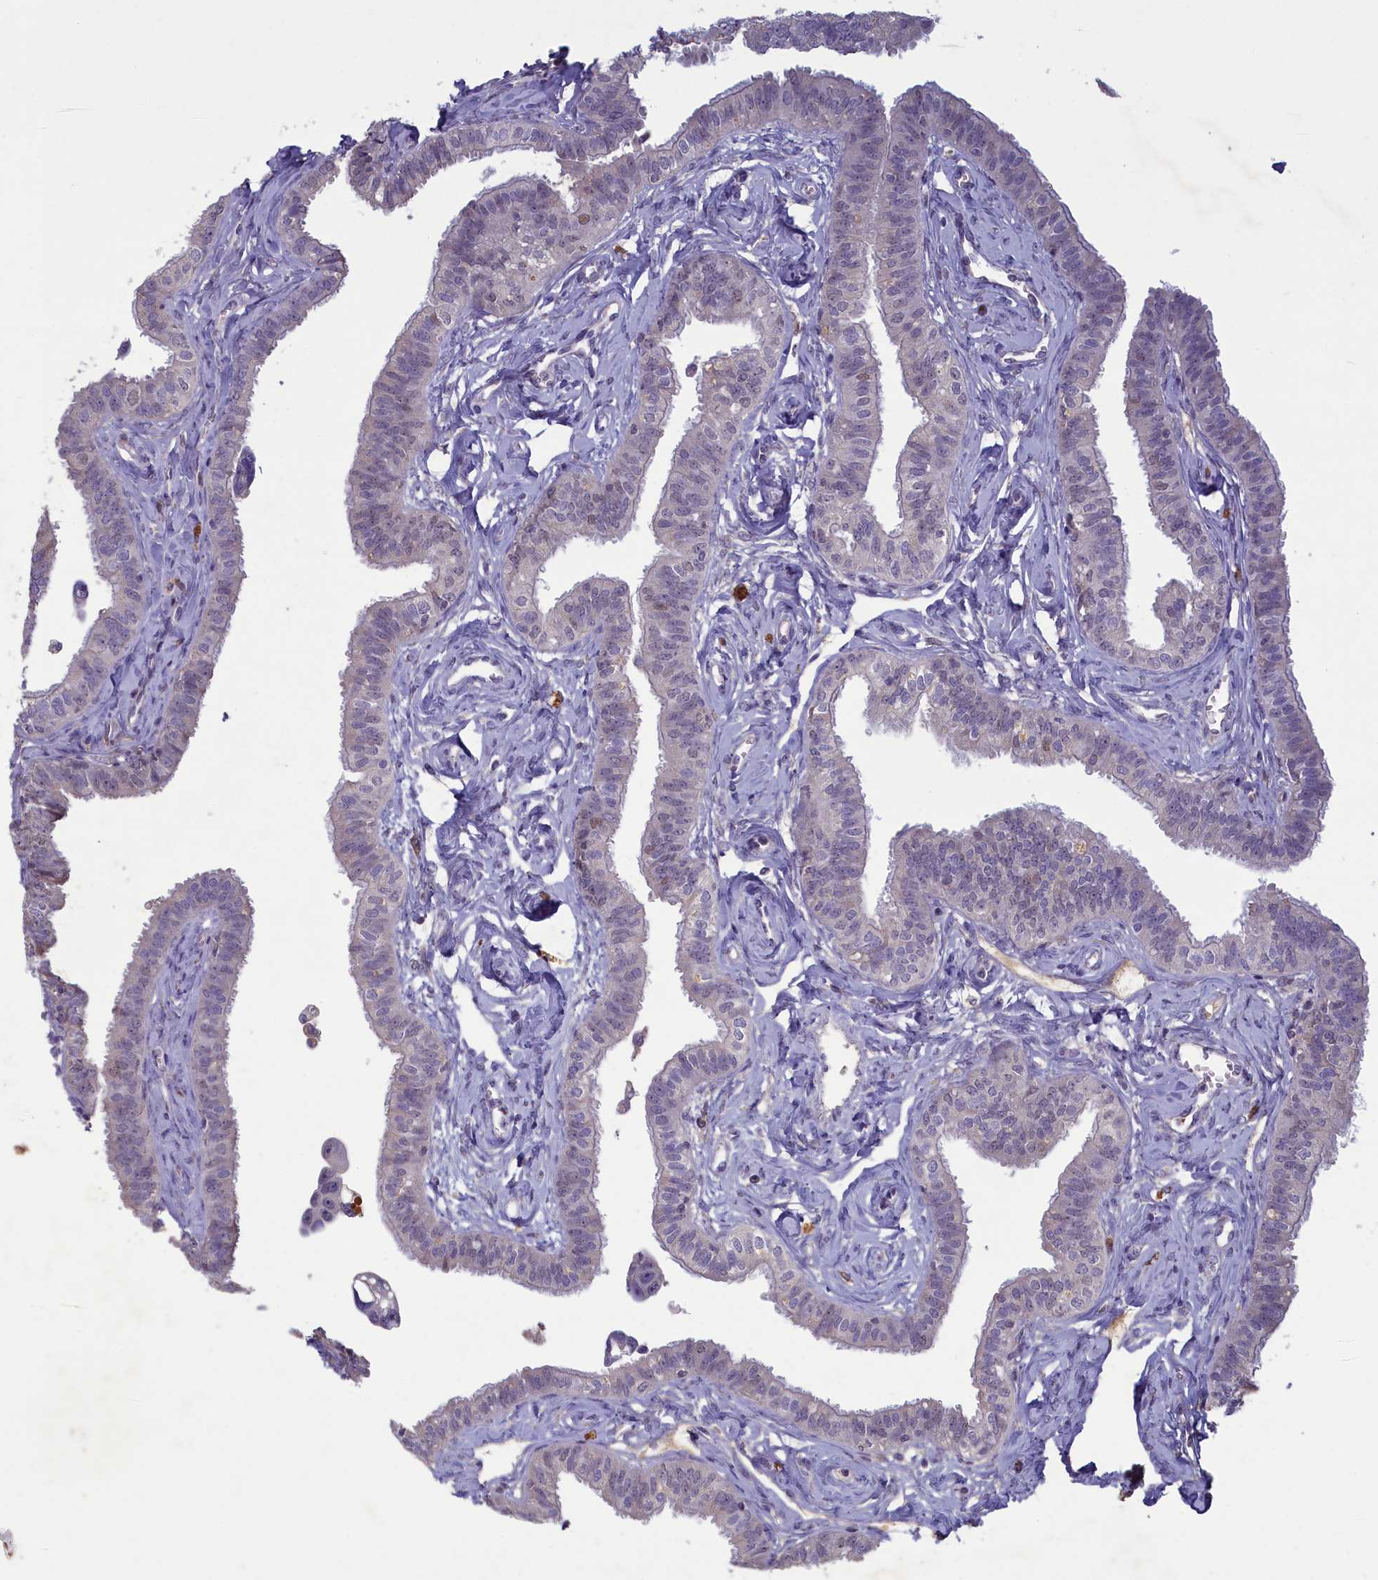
{"staining": {"intensity": "negative", "quantity": "none", "location": "none"}, "tissue": "fallopian tube", "cell_type": "Glandular cells", "image_type": "normal", "snomed": [{"axis": "morphology", "description": "Normal tissue, NOS"}, {"axis": "morphology", "description": "Carcinoma, NOS"}, {"axis": "topography", "description": "Fallopian tube"}, {"axis": "topography", "description": "Ovary"}], "caption": "DAB immunohistochemical staining of benign fallopian tube displays no significant staining in glandular cells.", "gene": "ATF7IP2", "patient": {"sex": "female", "age": 59}}